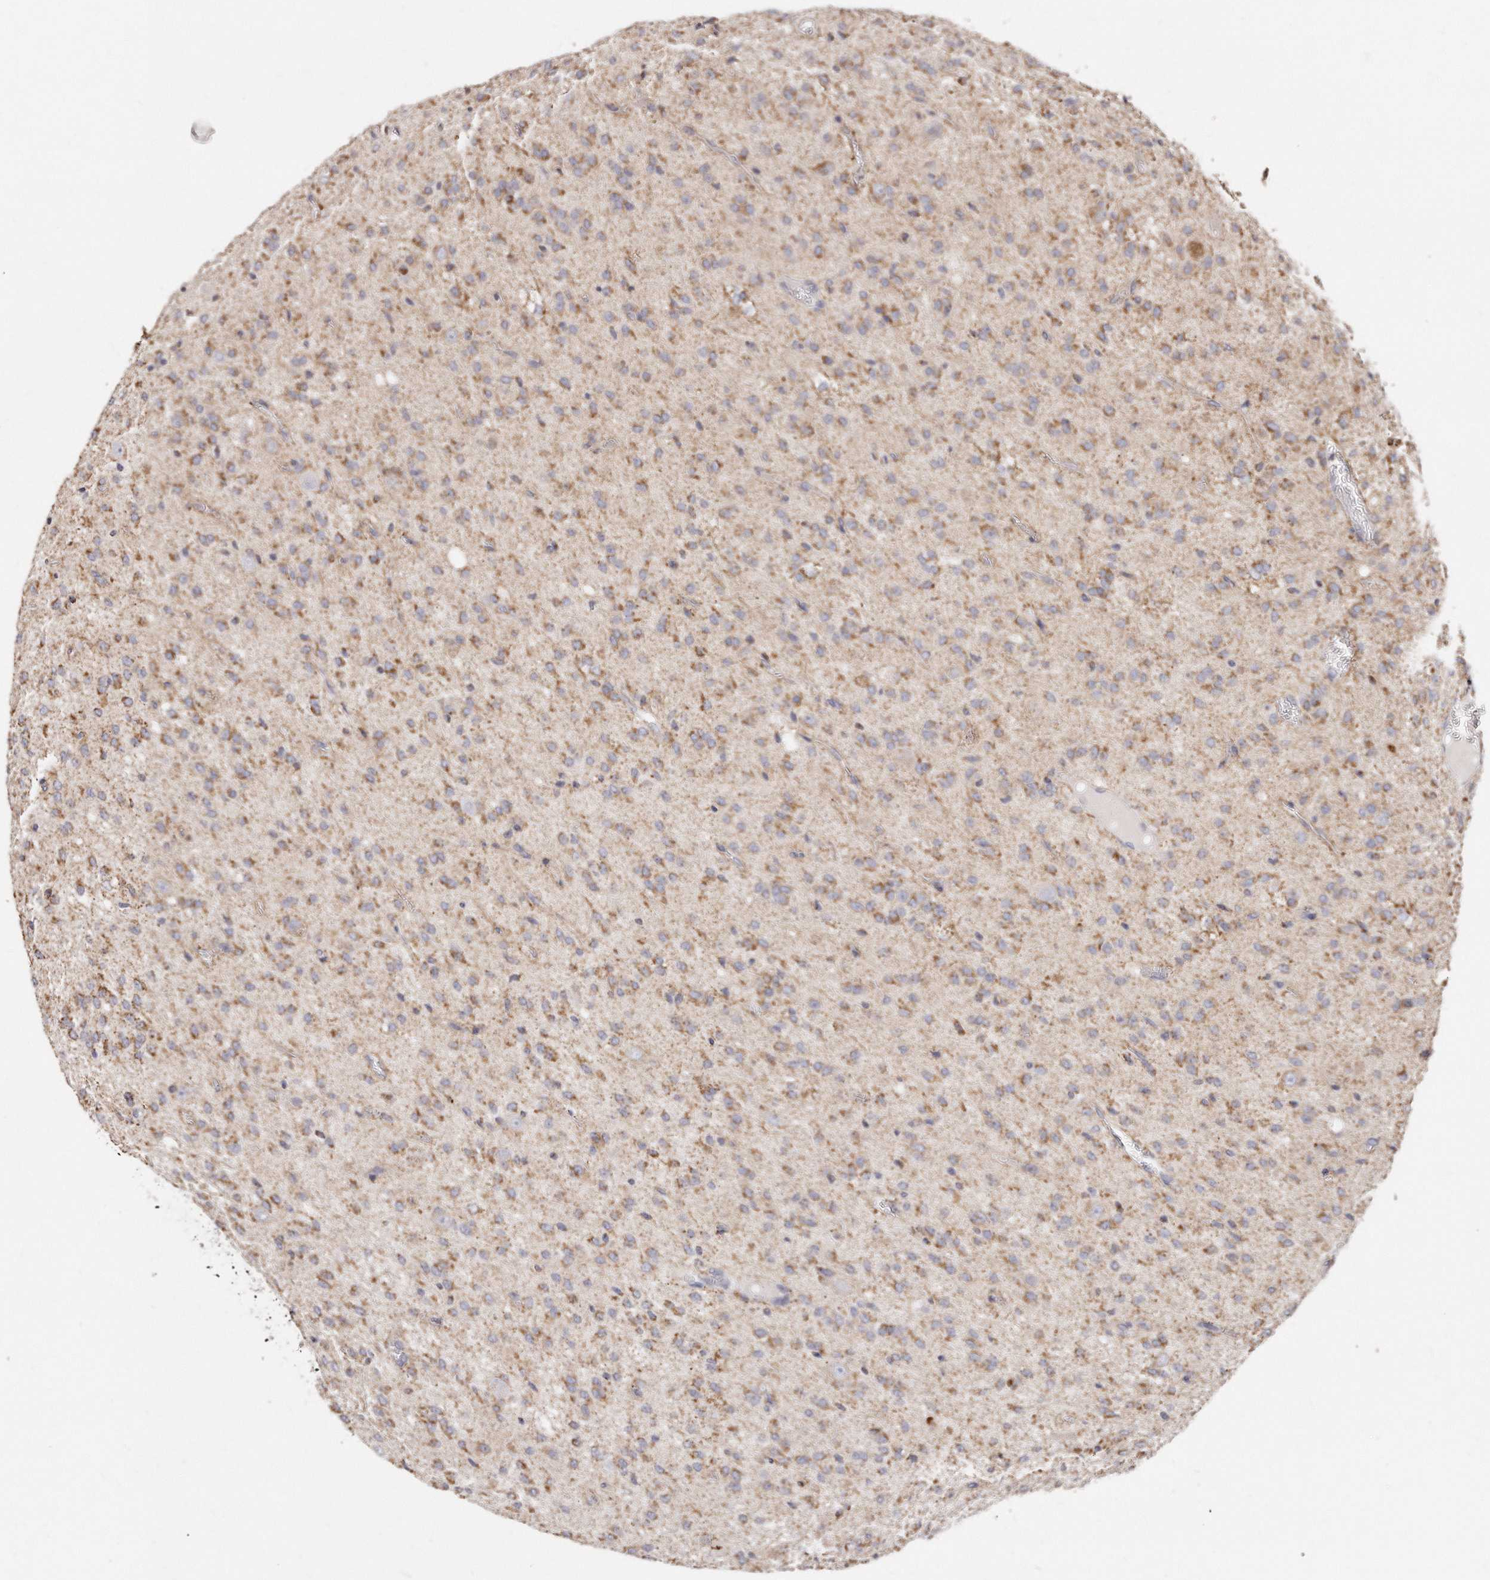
{"staining": {"intensity": "moderate", "quantity": ">75%", "location": "cytoplasmic/membranous"}, "tissue": "glioma", "cell_type": "Tumor cells", "image_type": "cancer", "snomed": [{"axis": "morphology", "description": "Glioma, malignant, High grade"}, {"axis": "topography", "description": "Brain"}], "caption": "The histopathology image reveals staining of malignant high-grade glioma, revealing moderate cytoplasmic/membranous protein expression (brown color) within tumor cells.", "gene": "RTKN", "patient": {"sex": "female", "age": 59}}